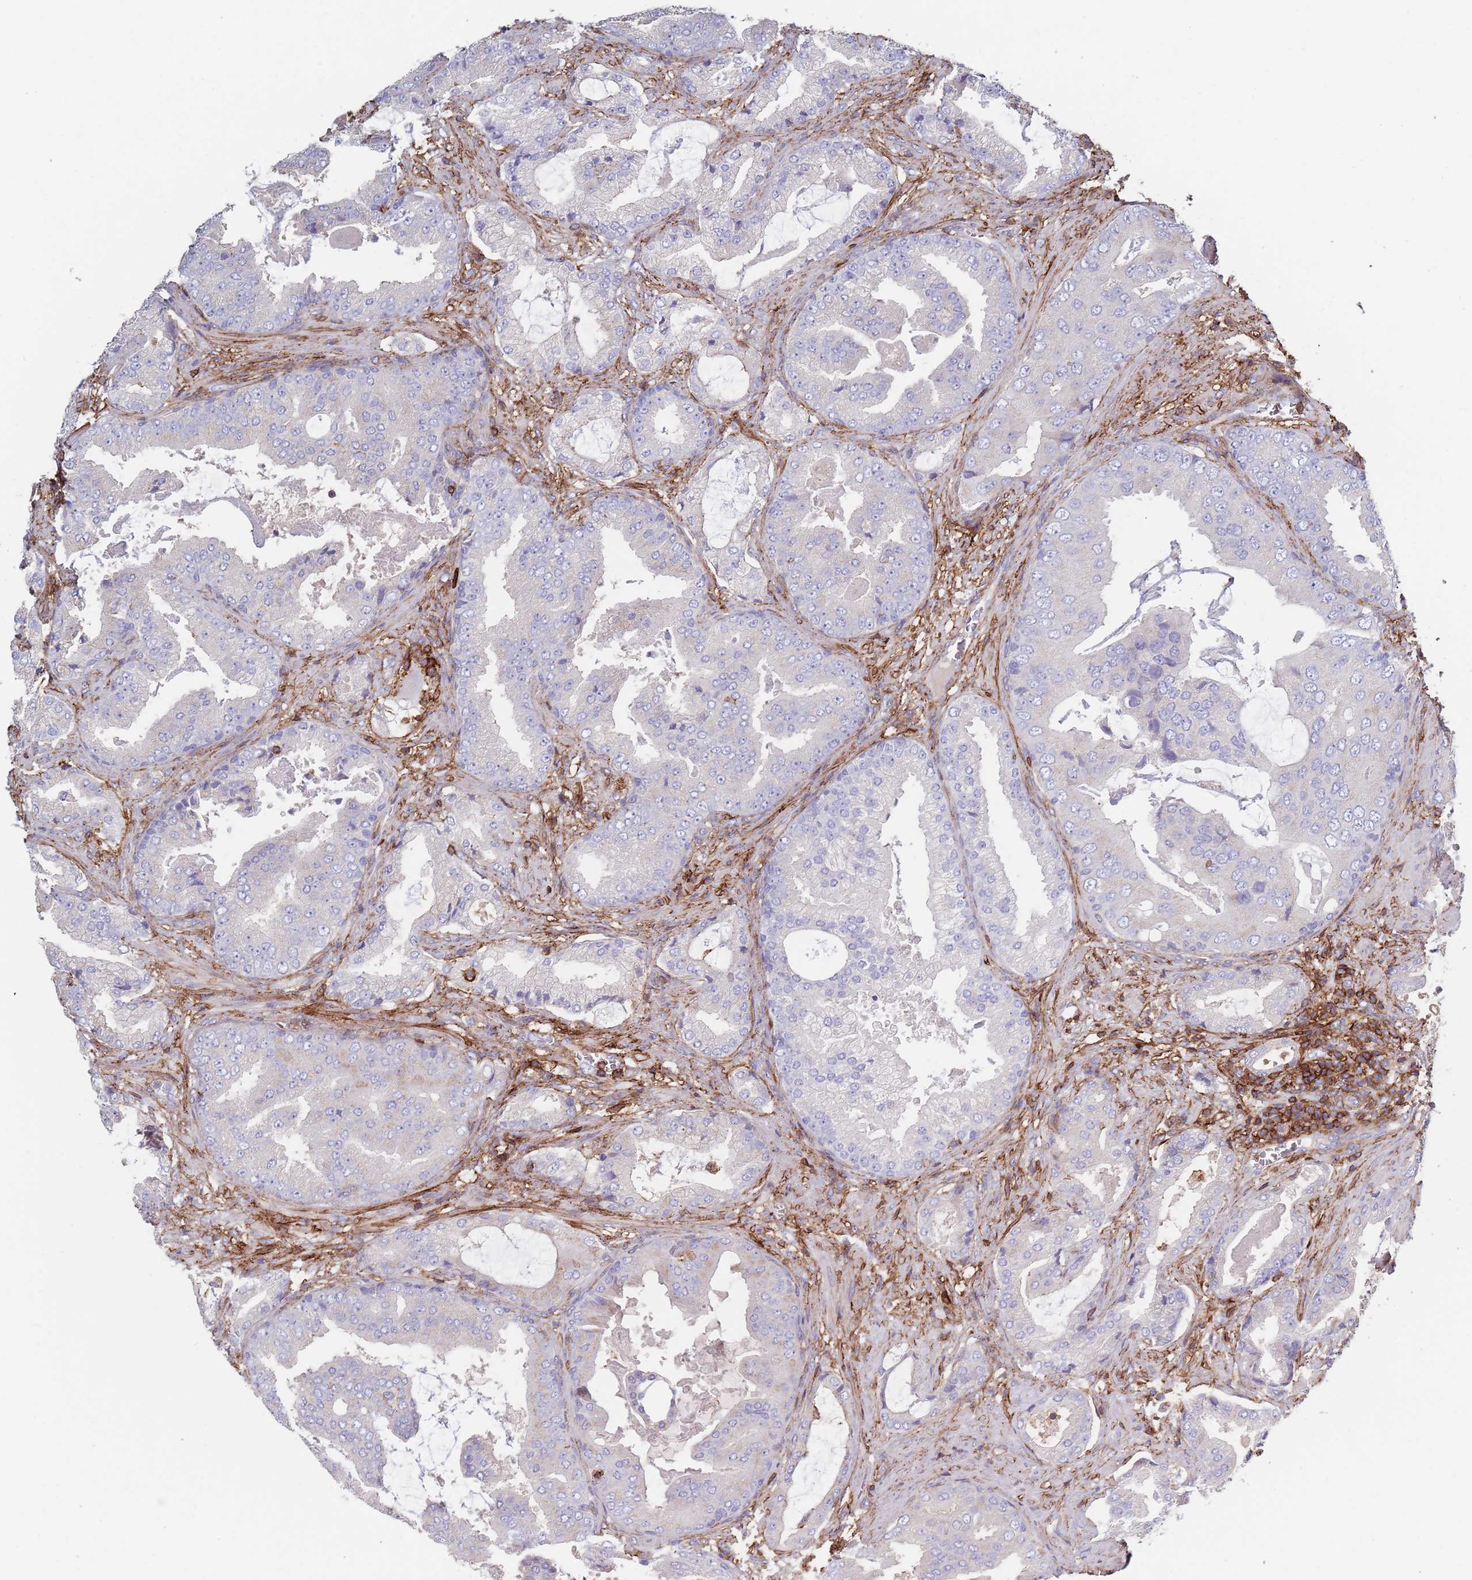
{"staining": {"intensity": "negative", "quantity": "none", "location": "none"}, "tissue": "prostate cancer", "cell_type": "Tumor cells", "image_type": "cancer", "snomed": [{"axis": "morphology", "description": "Adenocarcinoma, High grade"}, {"axis": "topography", "description": "Prostate"}], "caption": "Prostate cancer (adenocarcinoma (high-grade)) was stained to show a protein in brown. There is no significant staining in tumor cells. The staining was performed using DAB to visualize the protein expression in brown, while the nuclei were stained in blue with hematoxylin (Magnification: 20x).", "gene": "RNF144A", "patient": {"sex": "male", "age": 68}}